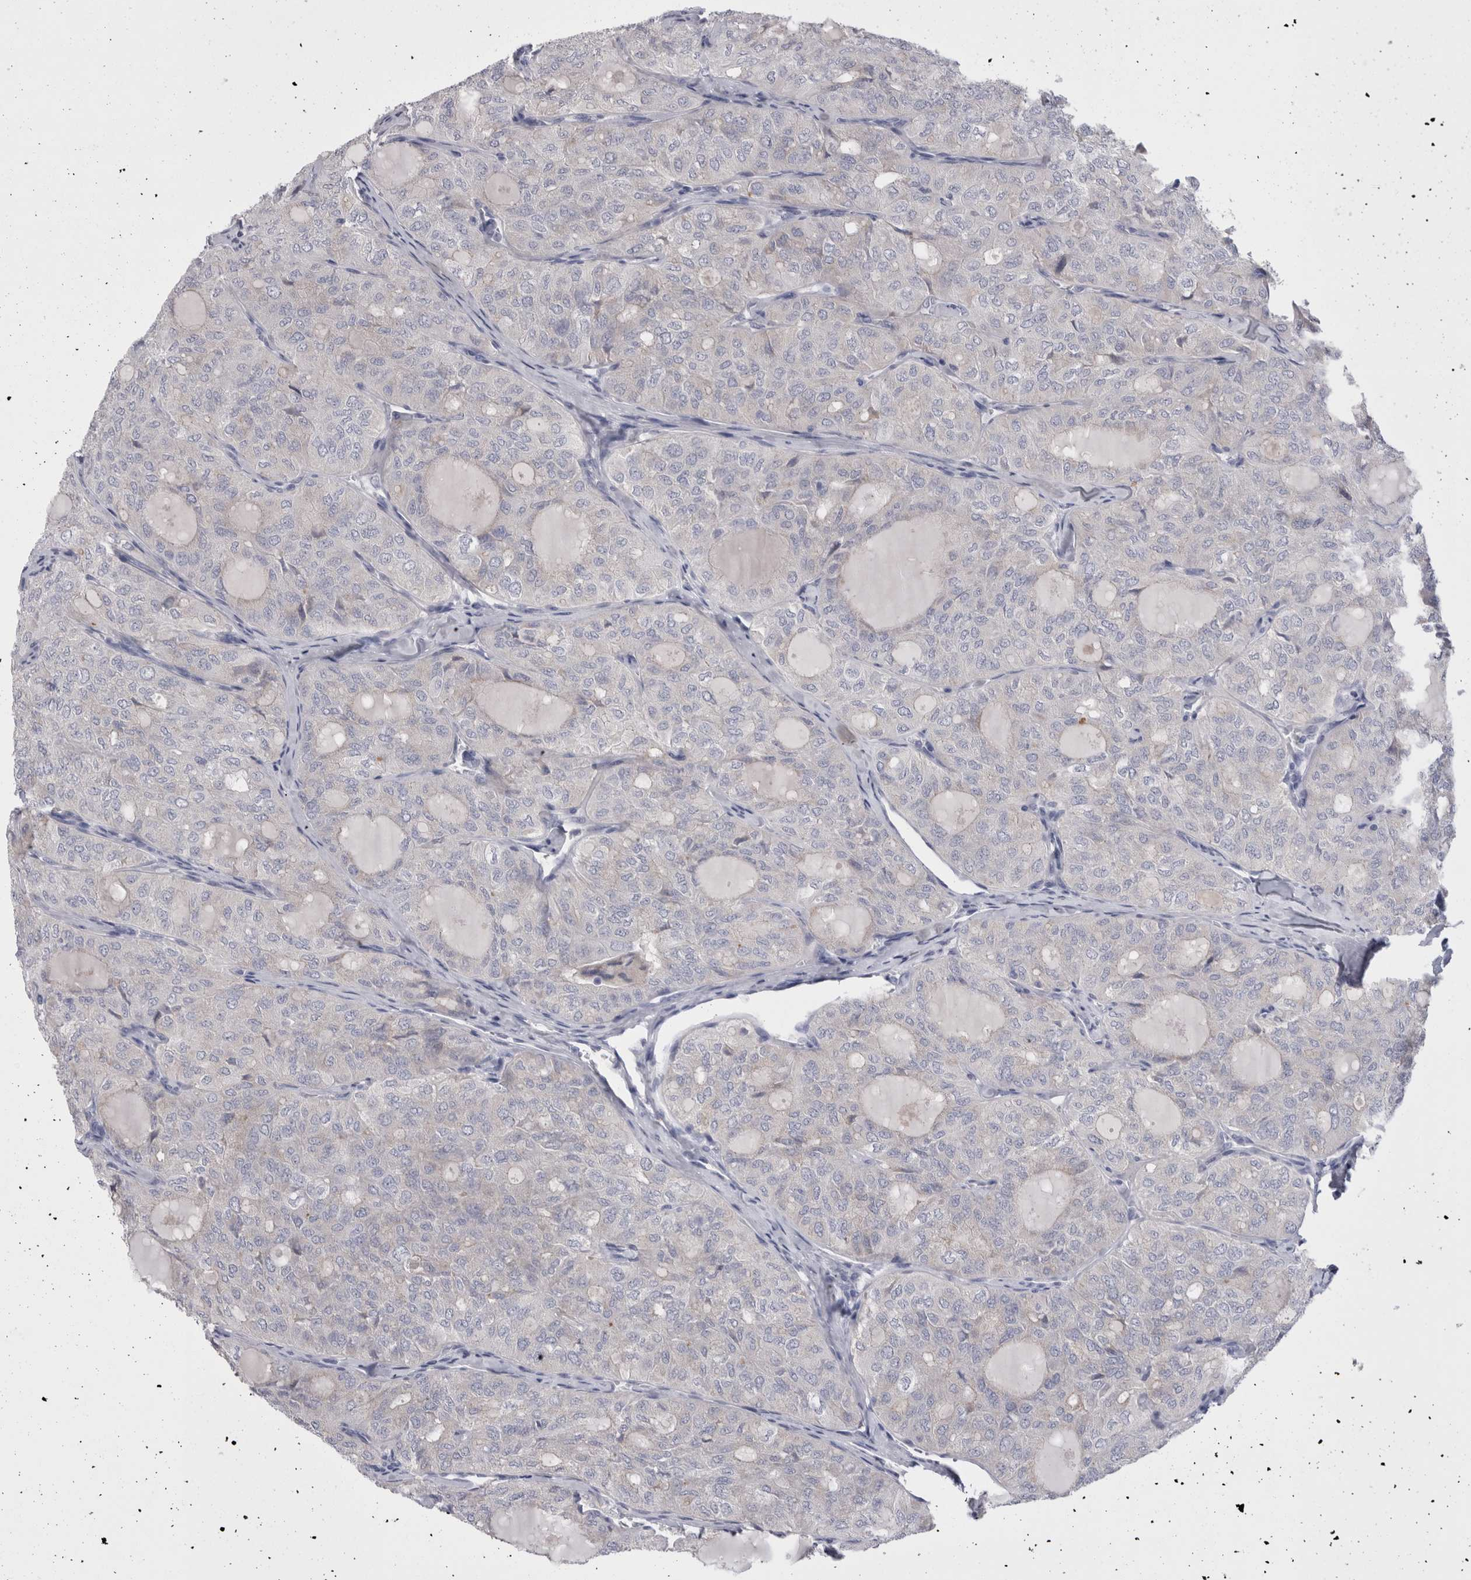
{"staining": {"intensity": "negative", "quantity": "none", "location": "none"}, "tissue": "thyroid cancer", "cell_type": "Tumor cells", "image_type": "cancer", "snomed": [{"axis": "morphology", "description": "Follicular adenoma carcinoma, NOS"}, {"axis": "topography", "description": "Thyroid gland"}], "caption": "Tumor cells show no significant expression in follicular adenoma carcinoma (thyroid).", "gene": "PWP2", "patient": {"sex": "male", "age": 75}}